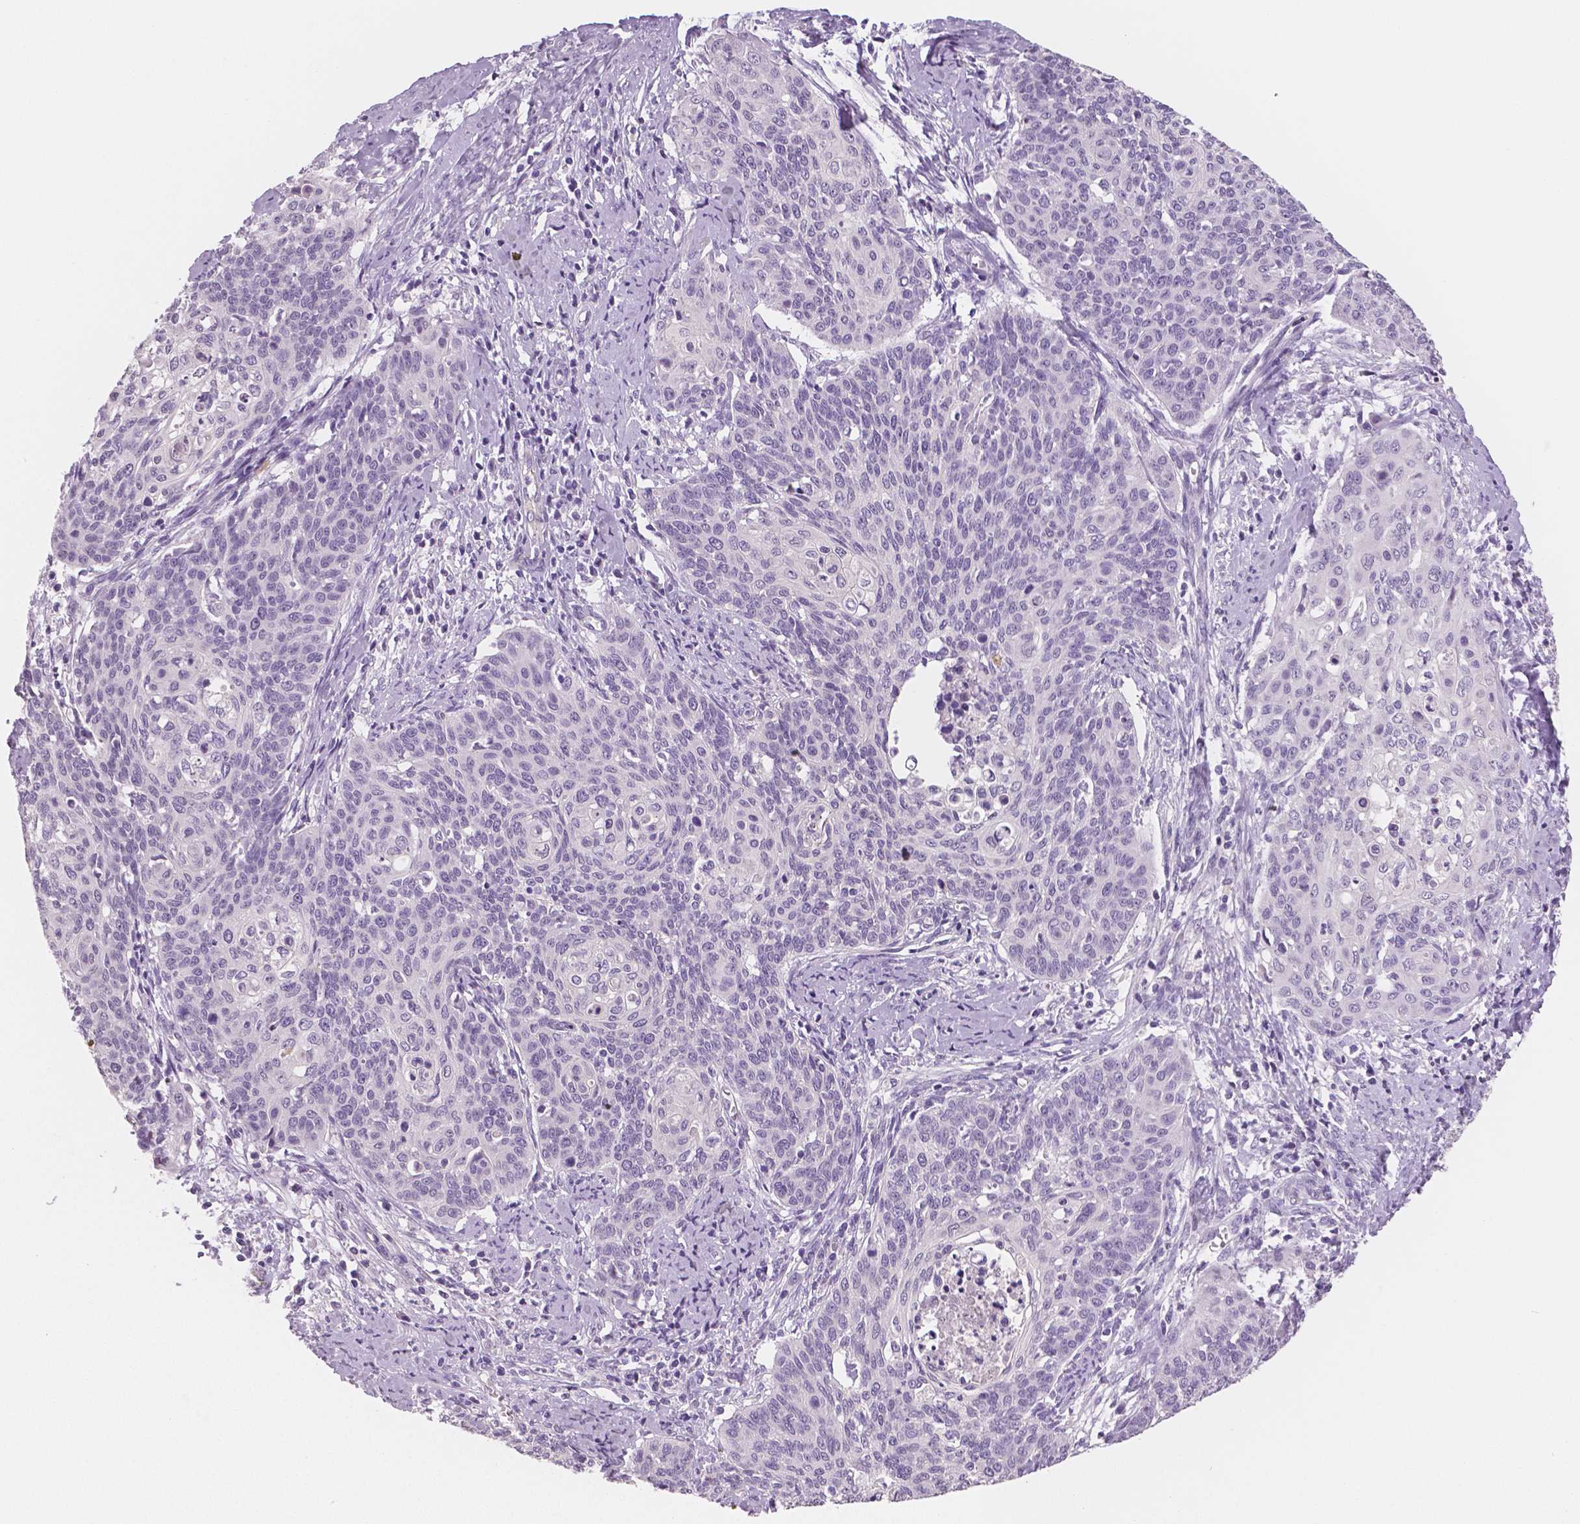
{"staining": {"intensity": "negative", "quantity": "none", "location": "none"}, "tissue": "cervical cancer", "cell_type": "Tumor cells", "image_type": "cancer", "snomed": [{"axis": "morphology", "description": "Normal tissue, NOS"}, {"axis": "morphology", "description": "Squamous cell carcinoma, NOS"}, {"axis": "topography", "description": "Cervix"}], "caption": "A high-resolution image shows IHC staining of cervical cancer (squamous cell carcinoma), which shows no significant staining in tumor cells. (DAB immunohistochemistry (IHC) visualized using brightfield microscopy, high magnification).", "gene": "TSPAN7", "patient": {"sex": "female", "age": 39}}